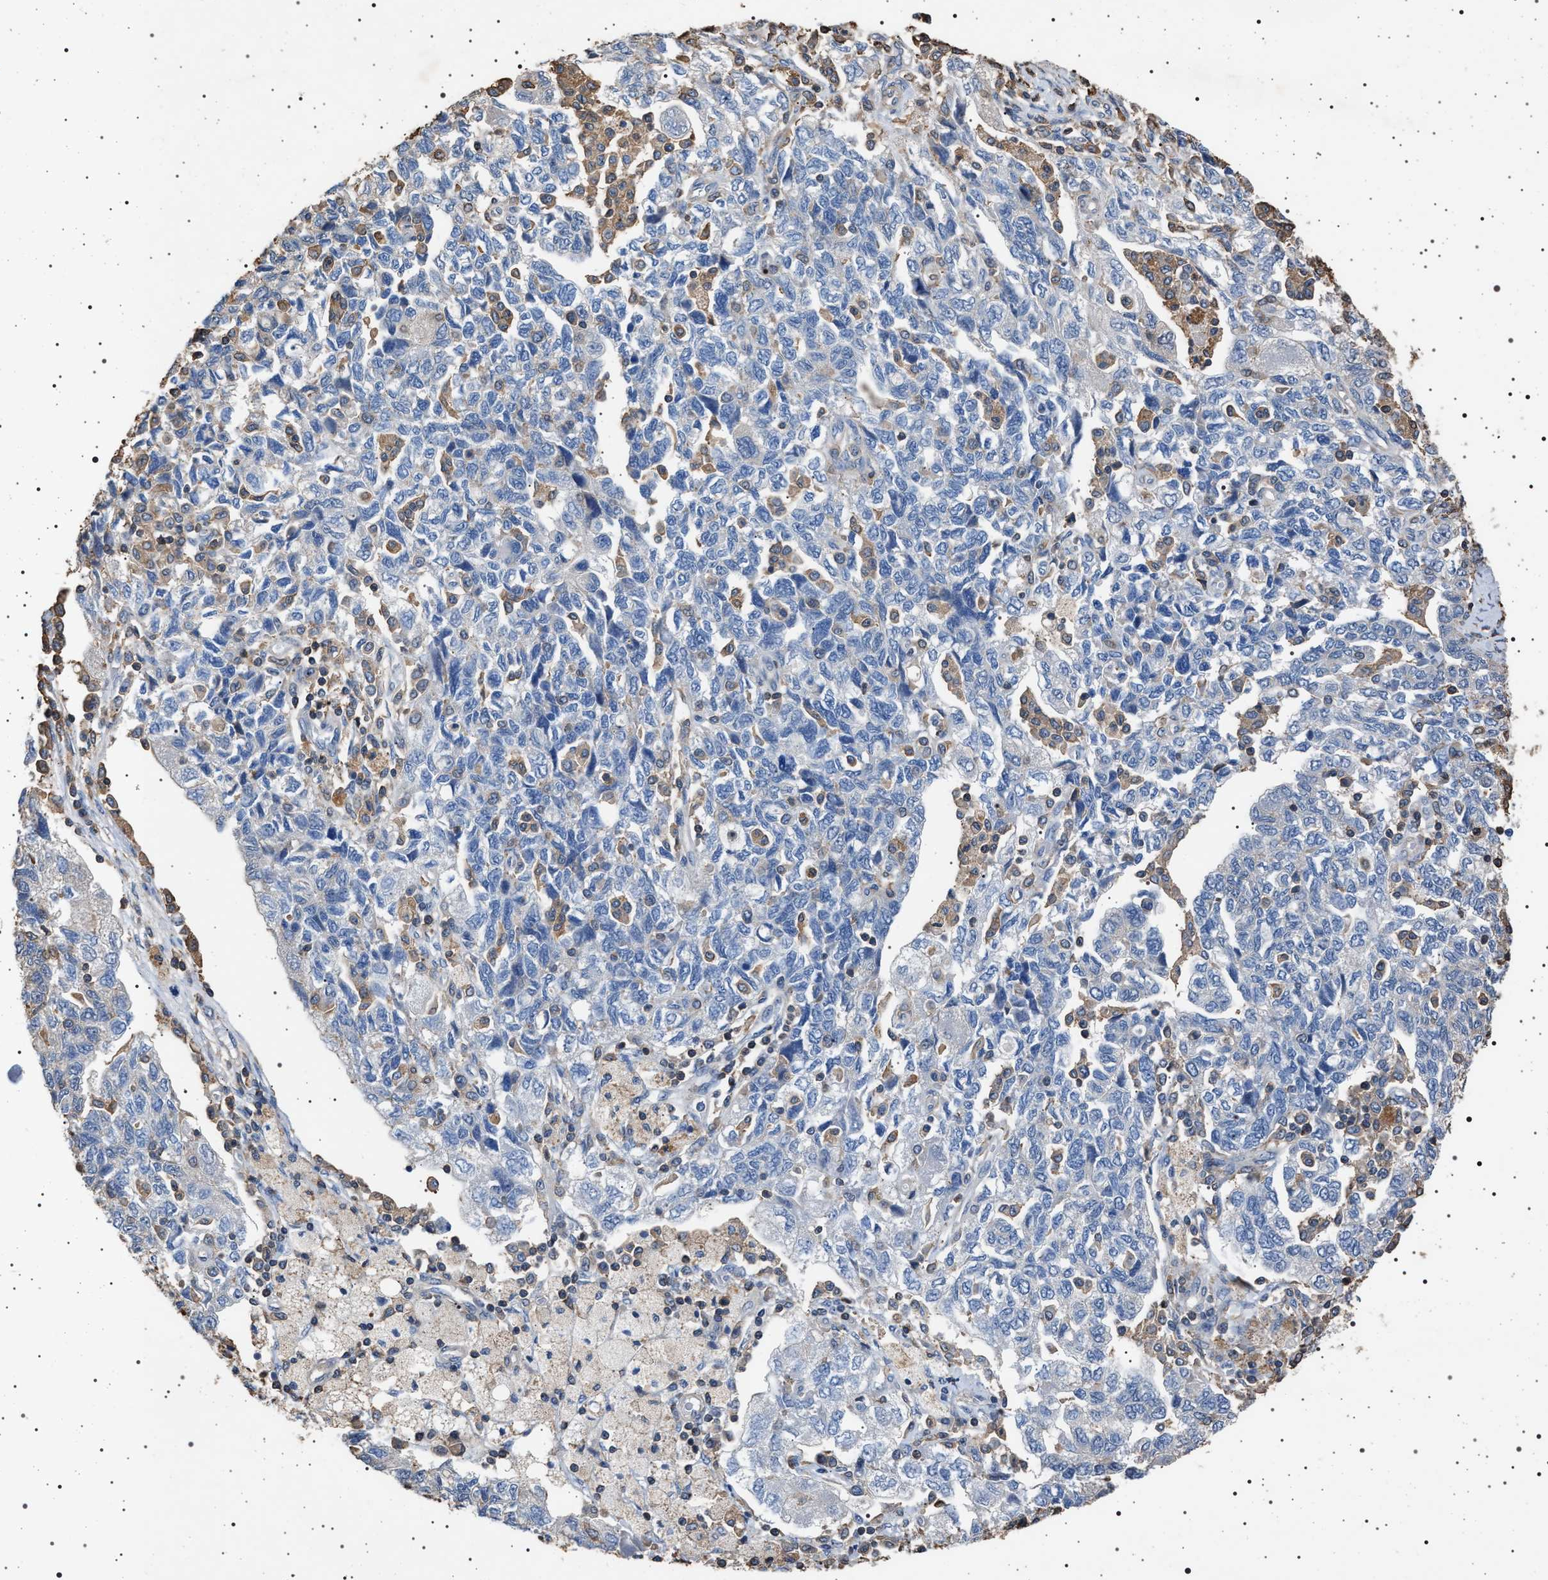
{"staining": {"intensity": "negative", "quantity": "none", "location": "none"}, "tissue": "ovarian cancer", "cell_type": "Tumor cells", "image_type": "cancer", "snomed": [{"axis": "morphology", "description": "Carcinoma, NOS"}, {"axis": "morphology", "description": "Cystadenocarcinoma, serous, NOS"}, {"axis": "topography", "description": "Ovary"}], "caption": "Immunohistochemical staining of serous cystadenocarcinoma (ovarian) reveals no significant staining in tumor cells.", "gene": "SMAP2", "patient": {"sex": "female", "age": 69}}